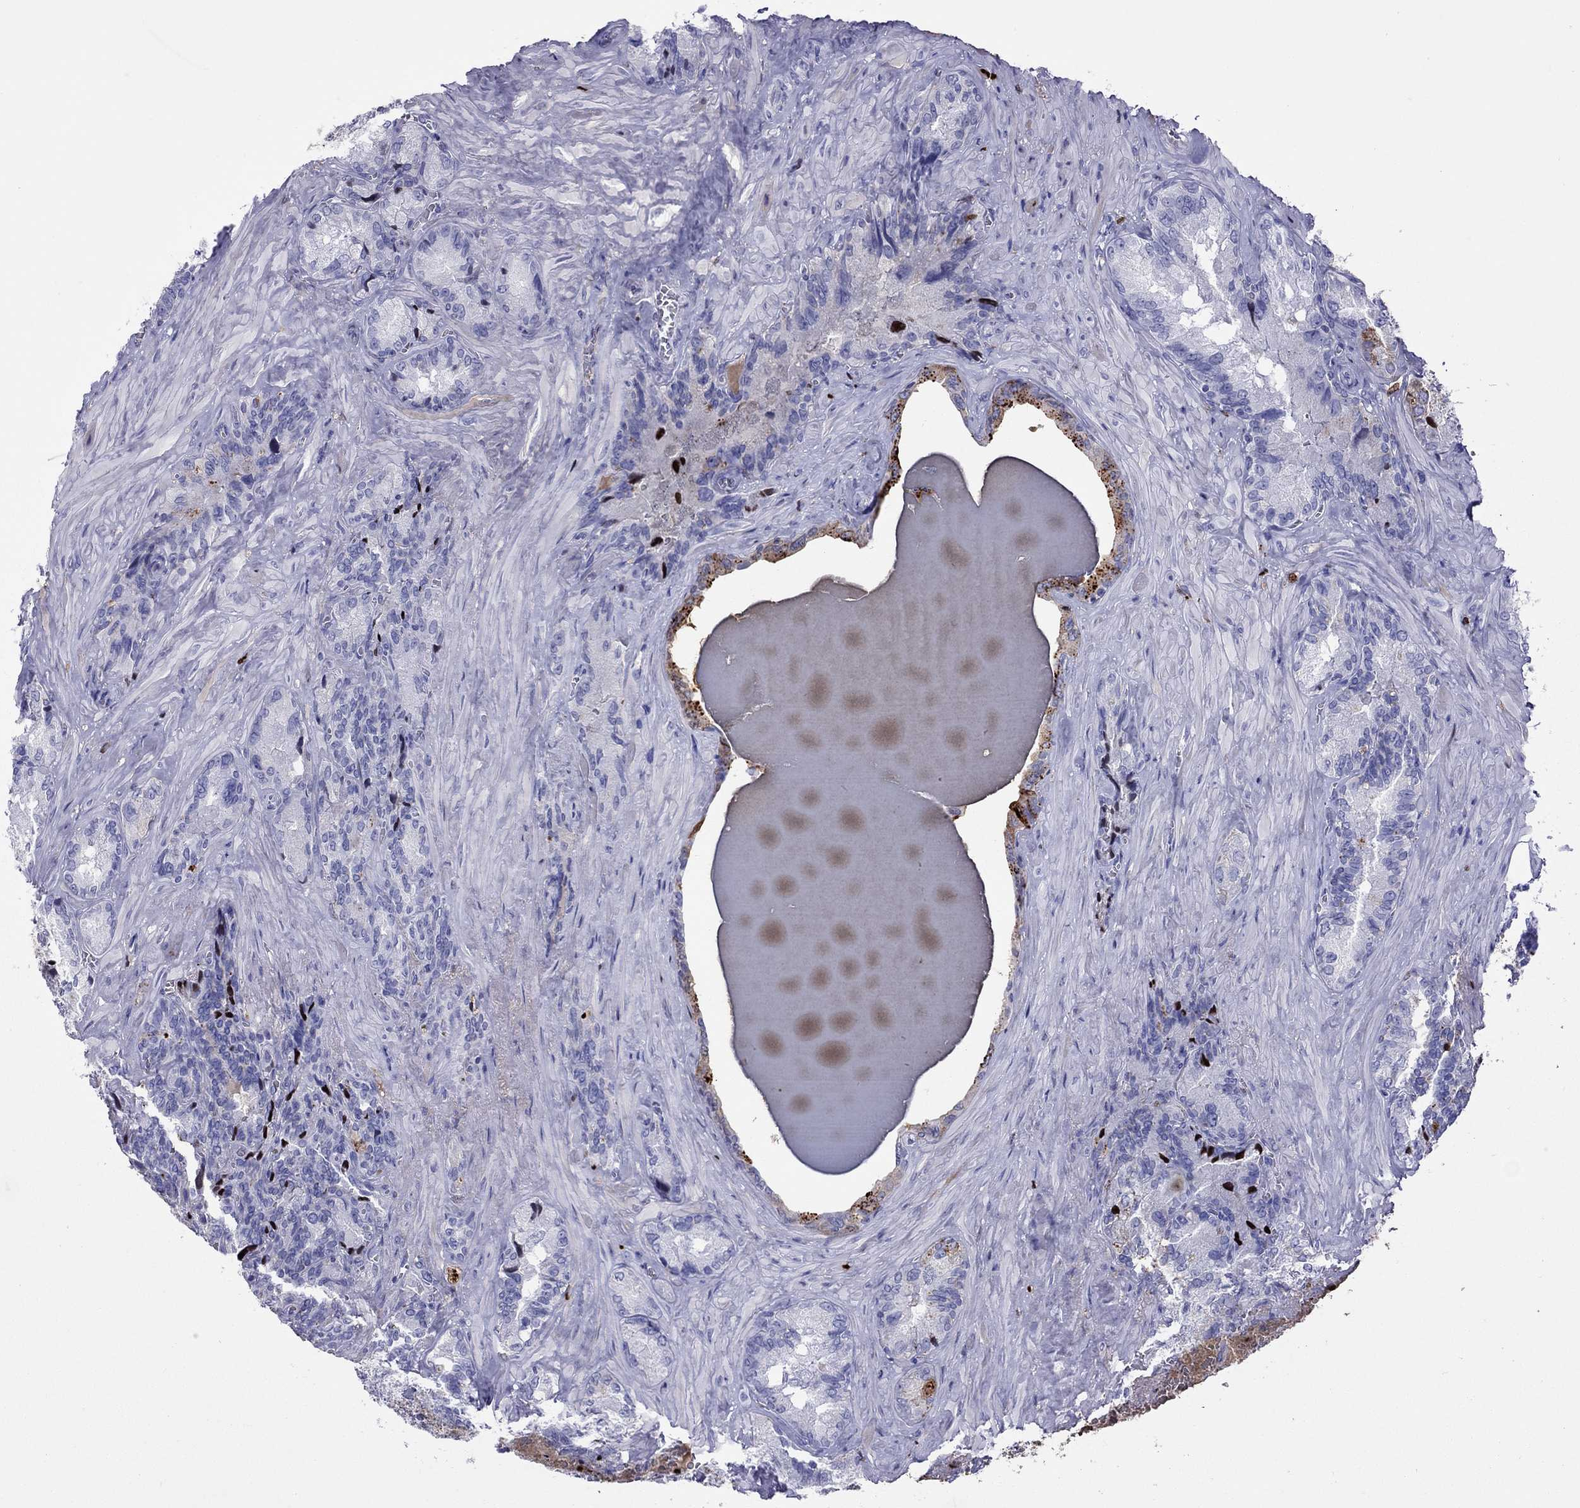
{"staining": {"intensity": "negative", "quantity": "none", "location": "none"}, "tissue": "seminal vesicle", "cell_type": "Glandular cells", "image_type": "normal", "snomed": [{"axis": "morphology", "description": "Normal tissue, NOS"}, {"axis": "topography", "description": "Seminal veicle"}], "caption": "A histopathology image of seminal vesicle stained for a protein demonstrates no brown staining in glandular cells.", "gene": "SERPINA3", "patient": {"sex": "male", "age": 72}}